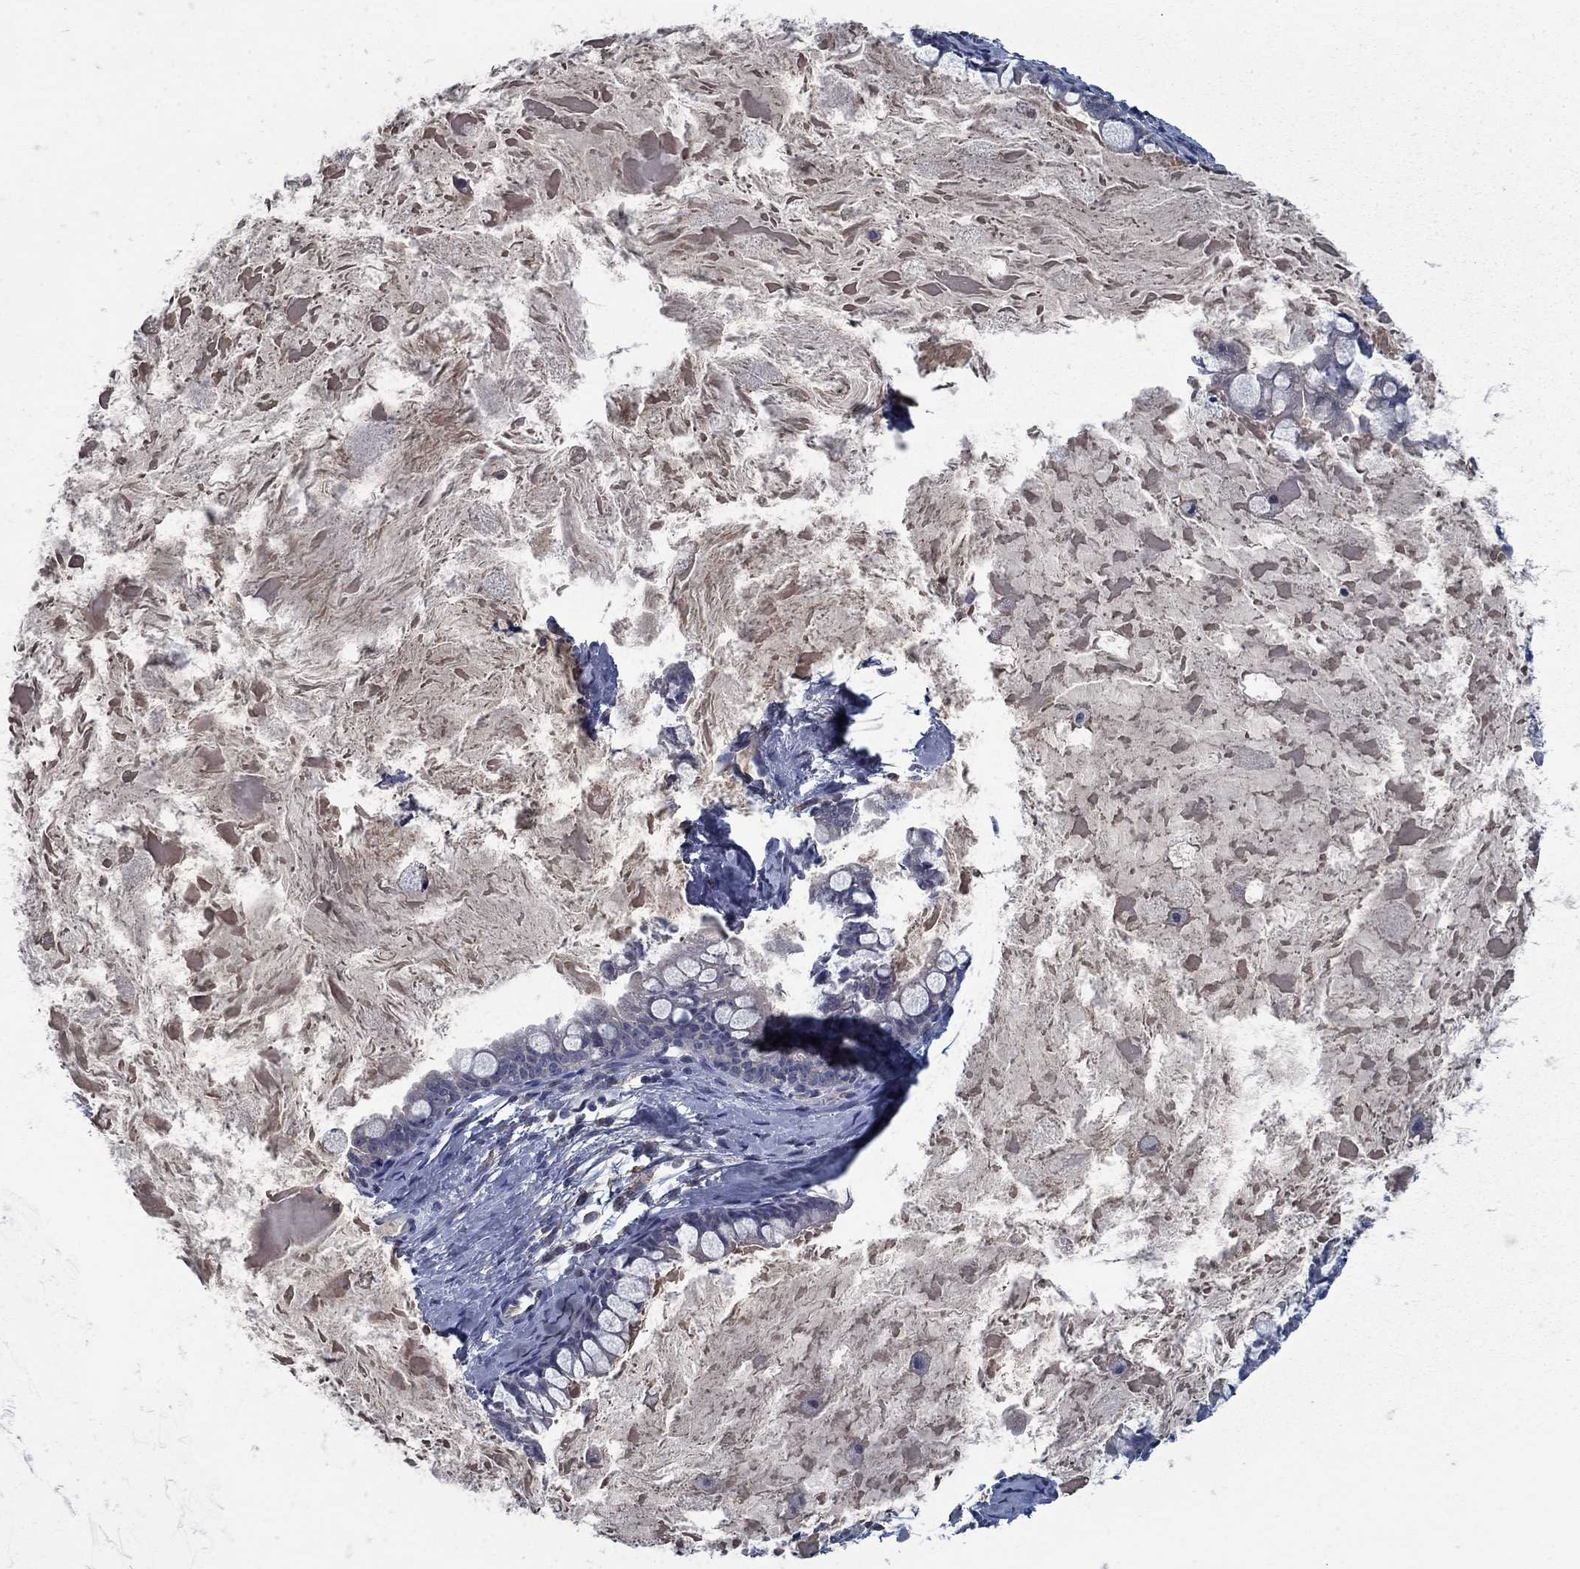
{"staining": {"intensity": "negative", "quantity": "none", "location": "none"}, "tissue": "ovarian cancer", "cell_type": "Tumor cells", "image_type": "cancer", "snomed": [{"axis": "morphology", "description": "Cystadenocarcinoma, mucinous, NOS"}, {"axis": "topography", "description": "Ovary"}], "caption": "DAB (3,3'-diaminobenzidine) immunohistochemical staining of human ovarian cancer (mucinous cystadenocarcinoma) reveals no significant positivity in tumor cells.", "gene": "PNMA8A", "patient": {"sex": "female", "age": 63}}